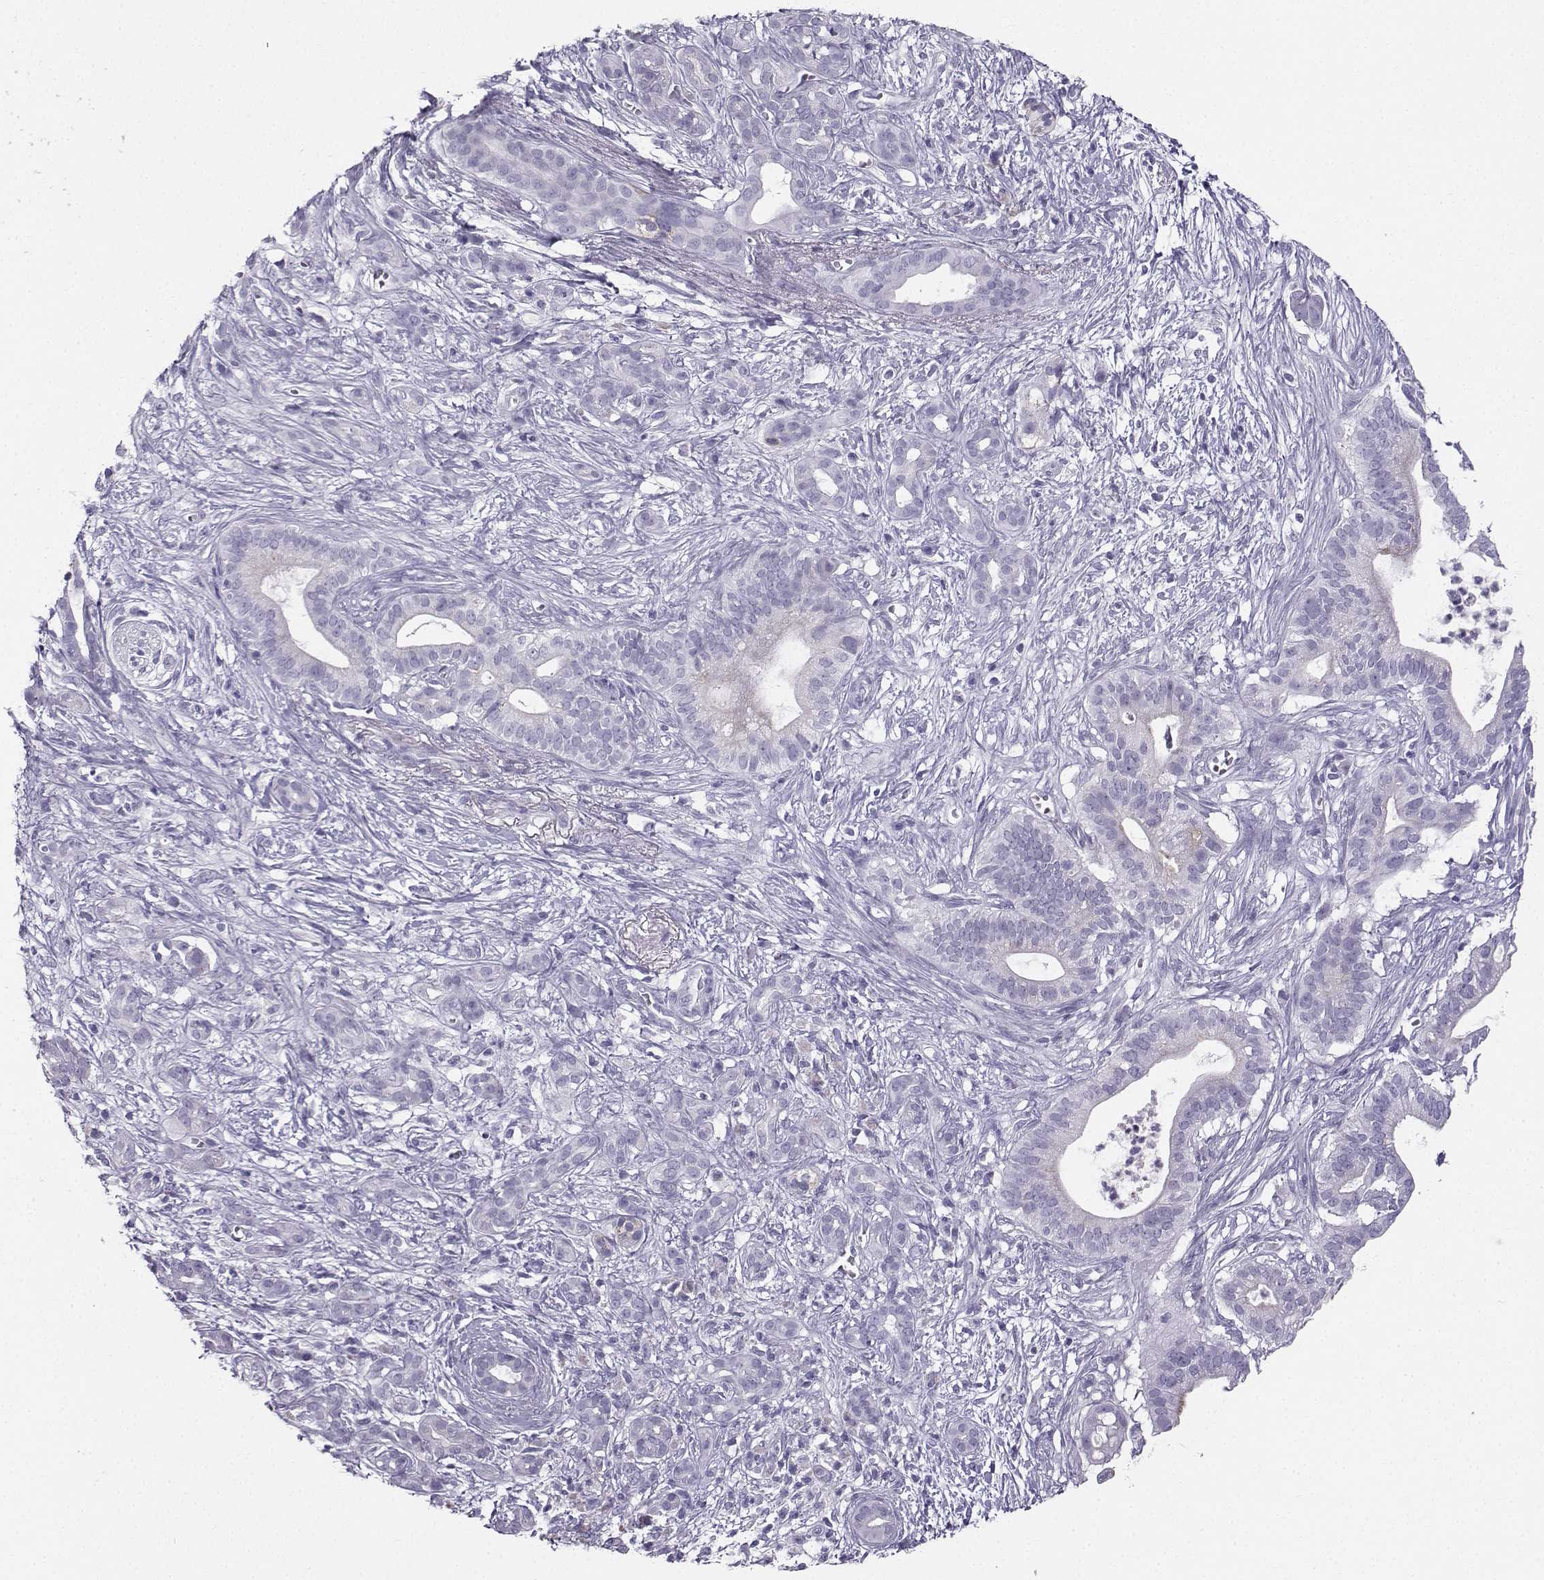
{"staining": {"intensity": "negative", "quantity": "none", "location": "none"}, "tissue": "pancreatic cancer", "cell_type": "Tumor cells", "image_type": "cancer", "snomed": [{"axis": "morphology", "description": "Adenocarcinoma, NOS"}, {"axis": "topography", "description": "Pancreas"}], "caption": "The histopathology image exhibits no staining of tumor cells in pancreatic cancer (adenocarcinoma).", "gene": "IQCD", "patient": {"sex": "male", "age": 61}}